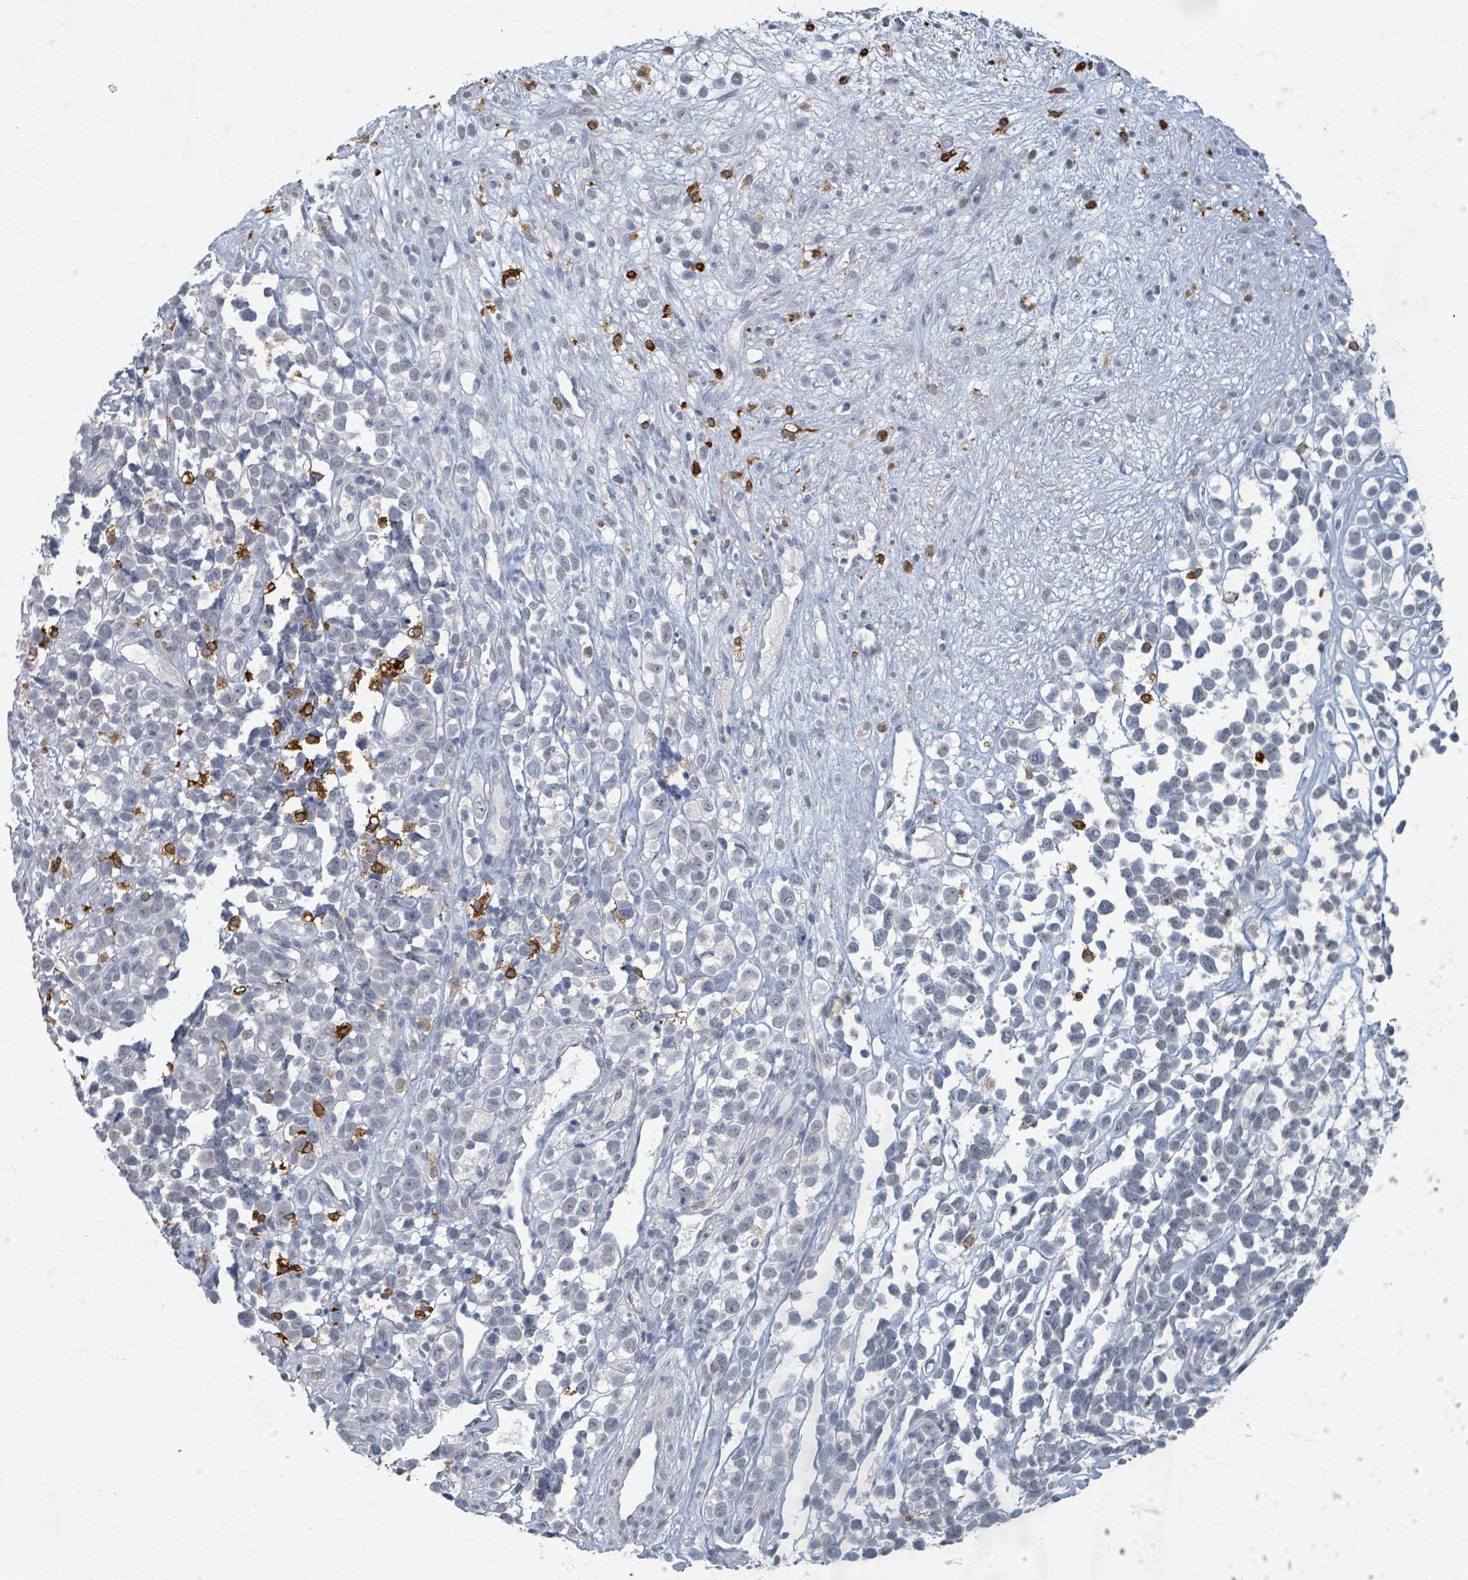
{"staining": {"intensity": "negative", "quantity": "none", "location": "none"}, "tissue": "melanoma", "cell_type": "Tumor cells", "image_type": "cancer", "snomed": [{"axis": "morphology", "description": "Malignant melanoma, NOS"}, {"axis": "topography", "description": "Nose, NOS"}], "caption": "Image shows no significant protein expression in tumor cells of melanoma.", "gene": "WNT11", "patient": {"sex": "female", "age": 48}}